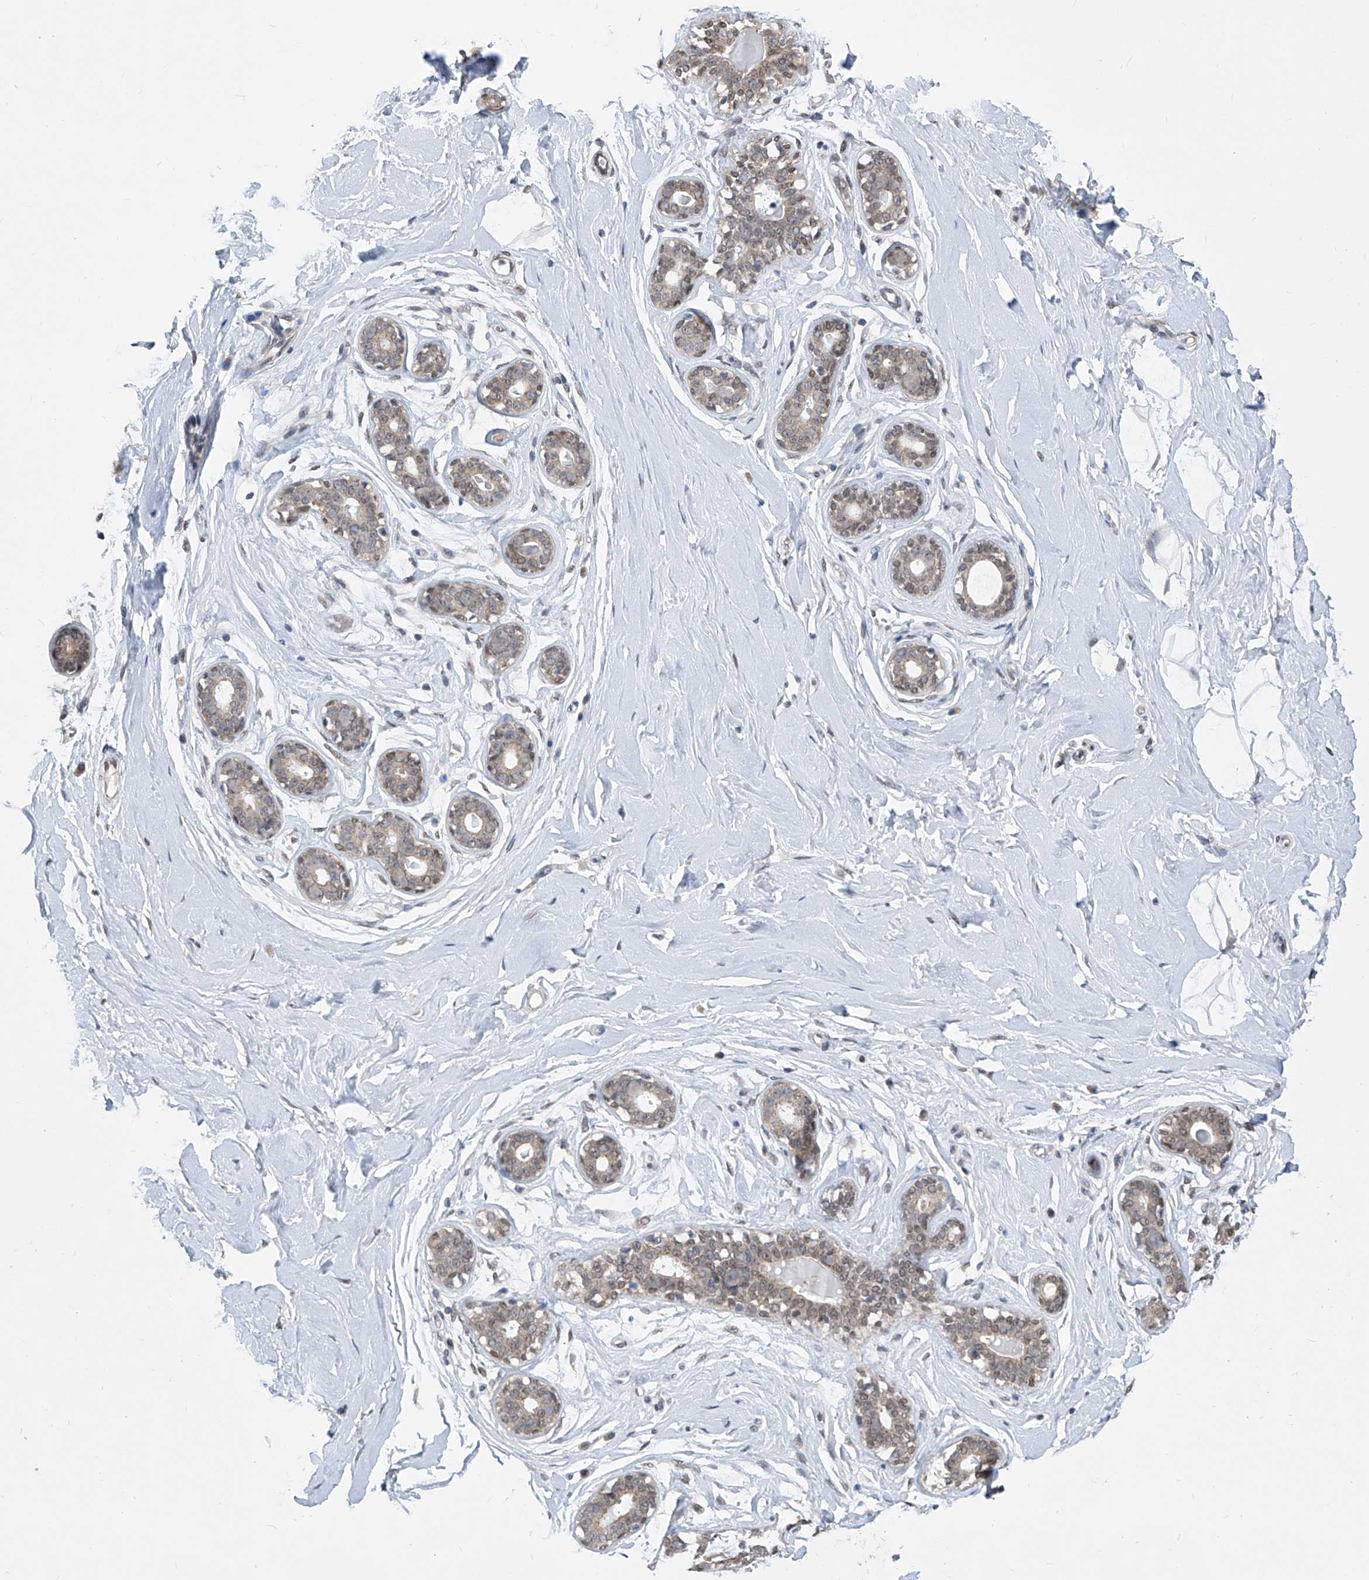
{"staining": {"intensity": "negative", "quantity": "none", "location": "none"}, "tissue": "breast", "cell_type": "Adipocytes", "image_type": "normal", "snomed": [{"axis": "morphology", "description": "Normal tissue, NOS"}, {"axis": "morphology", "description": "Adenoma, NOS"}, {"axis": "topography", "description": "Breast"}], "caption": "Immunohistochemistry (IHC) of unremarkable breast shows no expression in adipocytes. (DAB immunohistochemistry (IHC), high magnification).", "gene": "CETN1", "patient": {"sex": "female", "age": 23}}